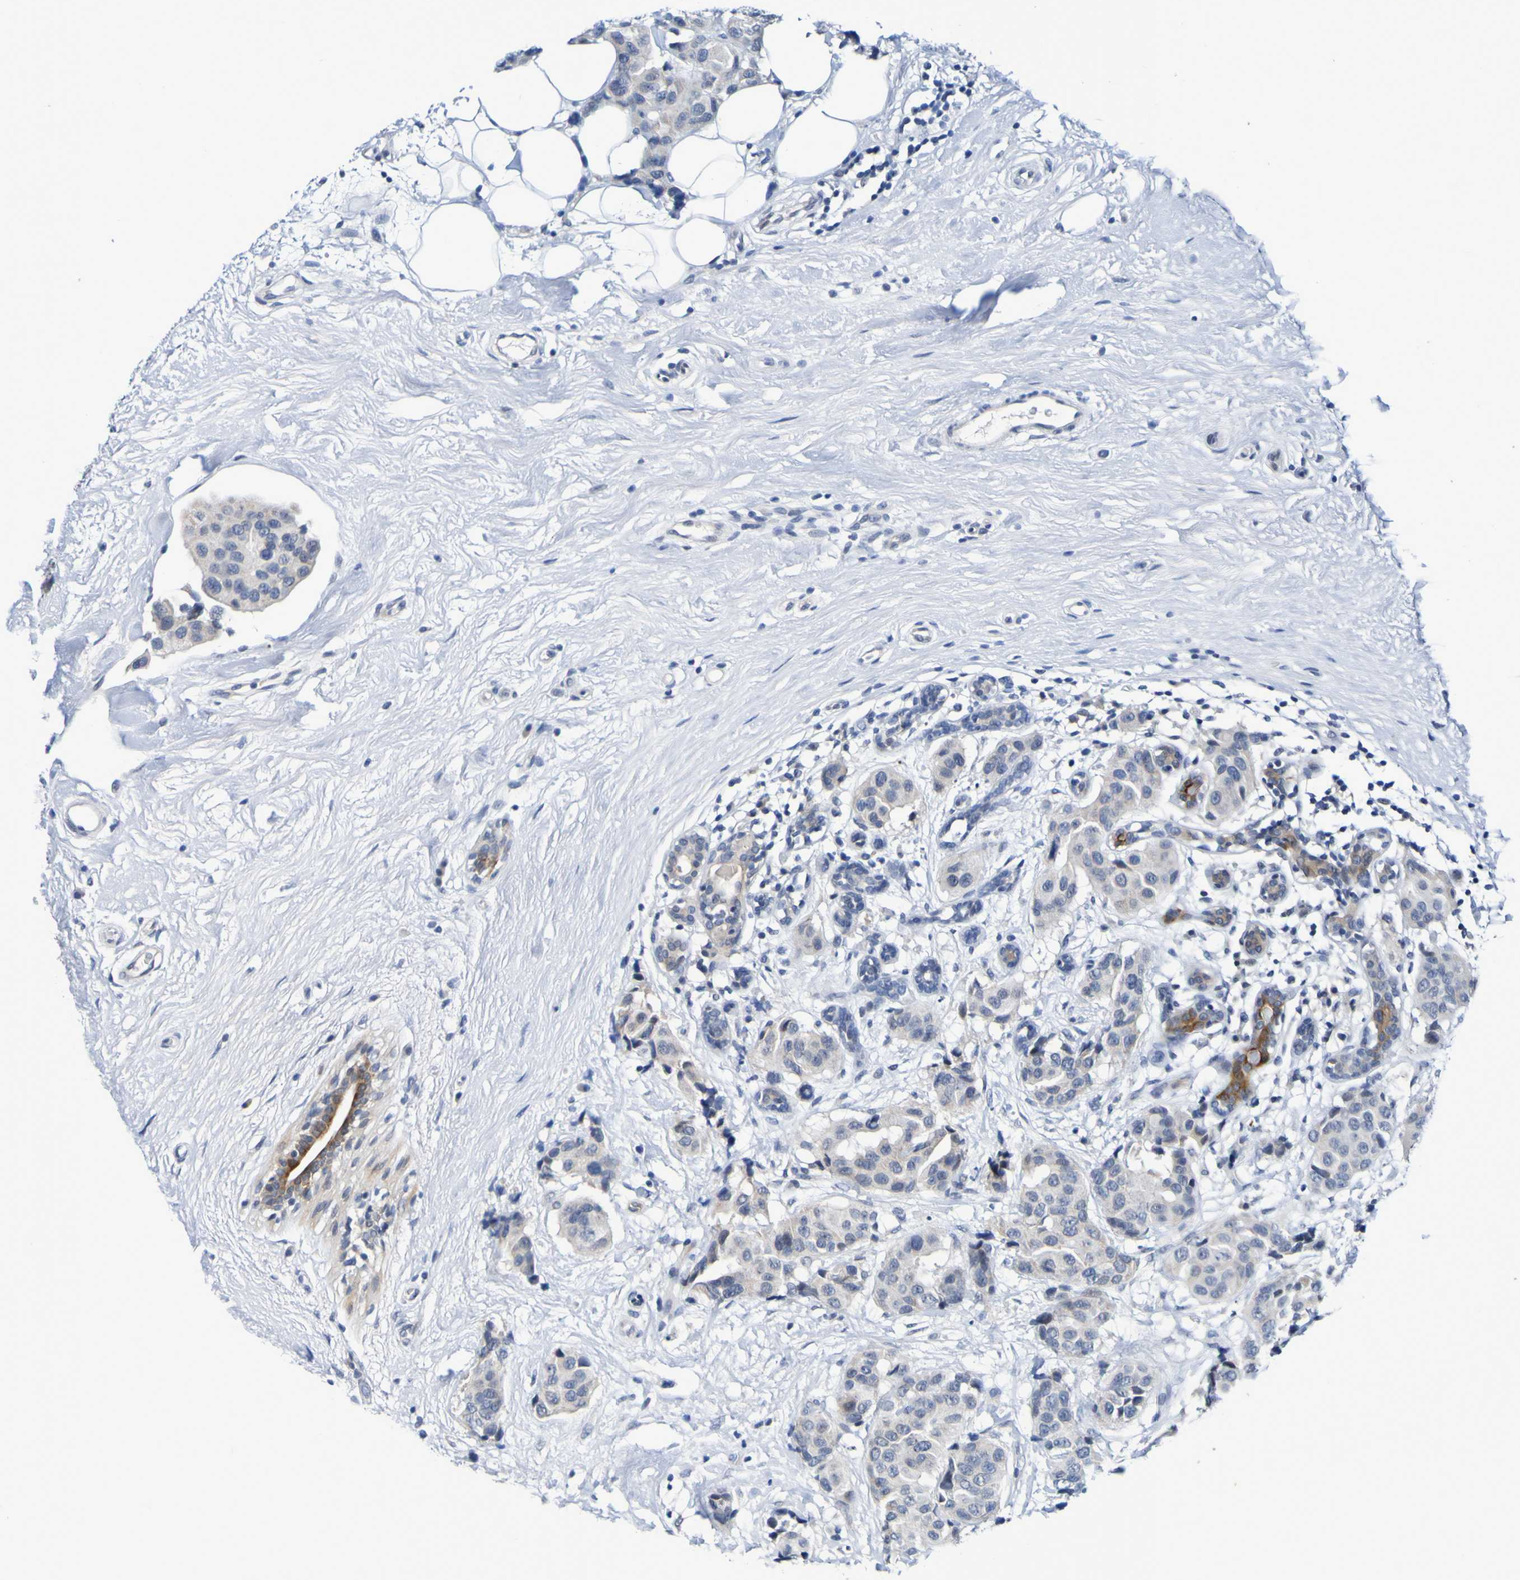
{"staining": {"intensity": "moderate", "quantity": "<25%", "location": "cytoplasmic/membranous"}, "tissue": "breast cancer", "cell_type": "Tumor cells", "image_type": "cancer", "snomed": [{"axis": "morphology", "description": "Normal tissue, NOS"}, {"axis": "morphology", "description": "Duct carcinoma"}, {"axis": "topography", "description": "Breast"}], "caption": "Immunohistochemical staining of human breast cancer (infiltrating ductal carcinoma) reveals moderate cytoplasmic/membranous protein staining in approximately <25% of tumor cells.", "gene": "VMA21", "patient": {"sex": "female", "age": 39}}